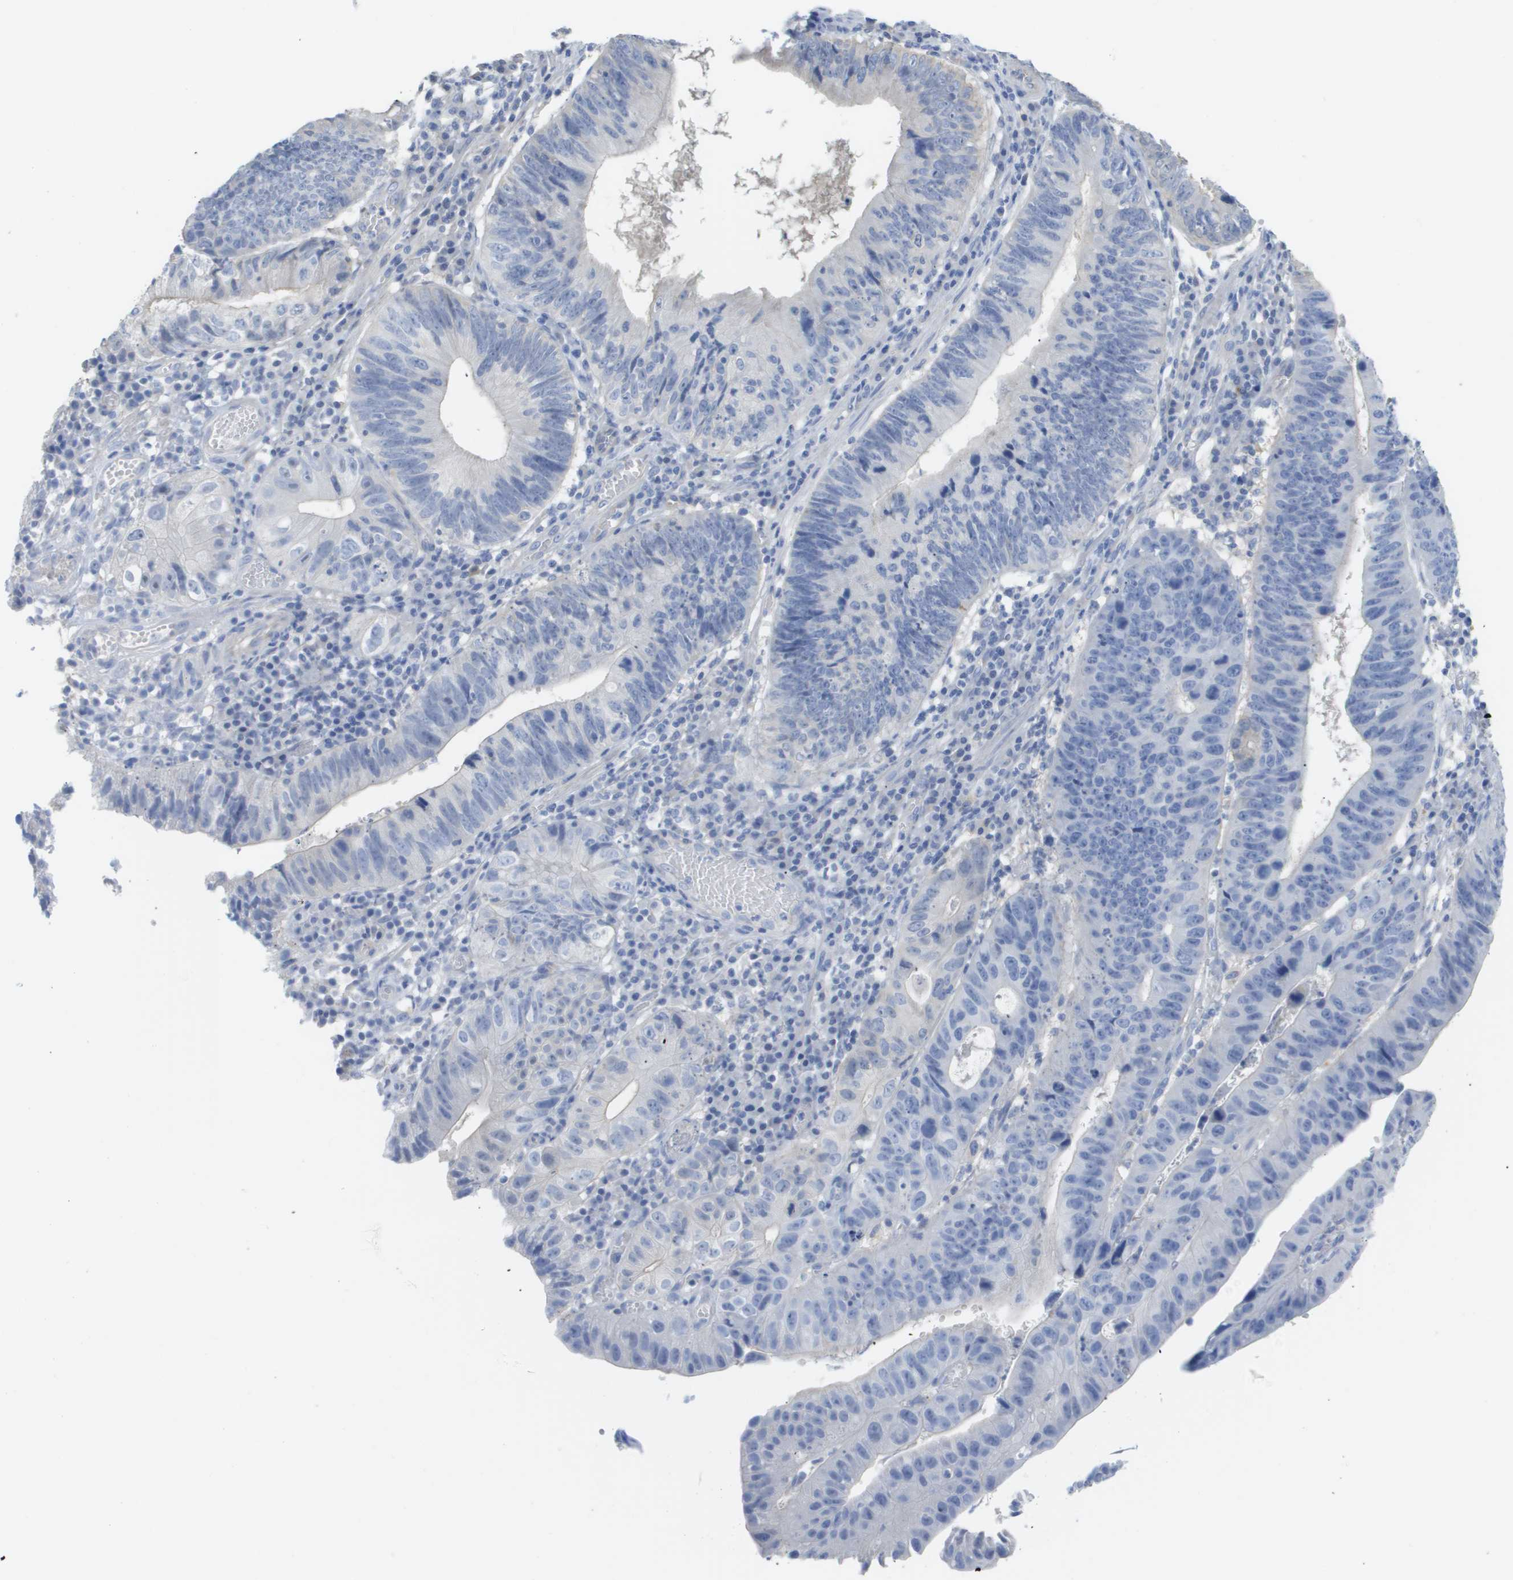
{"staining": {"intensity": "negative", "quantity": "none", "location": "none"}, "tissue": "stomach cancer", "cell_type": "Tumor cells", "image_type": "cancer", "snomed": [{"axis": "morphology", "description": "Adenocarcinoma, NOS"}, {"axis": "topography", "description": "Stomach"}], "caption": "Tumor cells show no significant protein positivity in stomach cancer (adenocarcinoma).", "gene": "MYL3", "patient": {"sex": "male", "age": 59}}